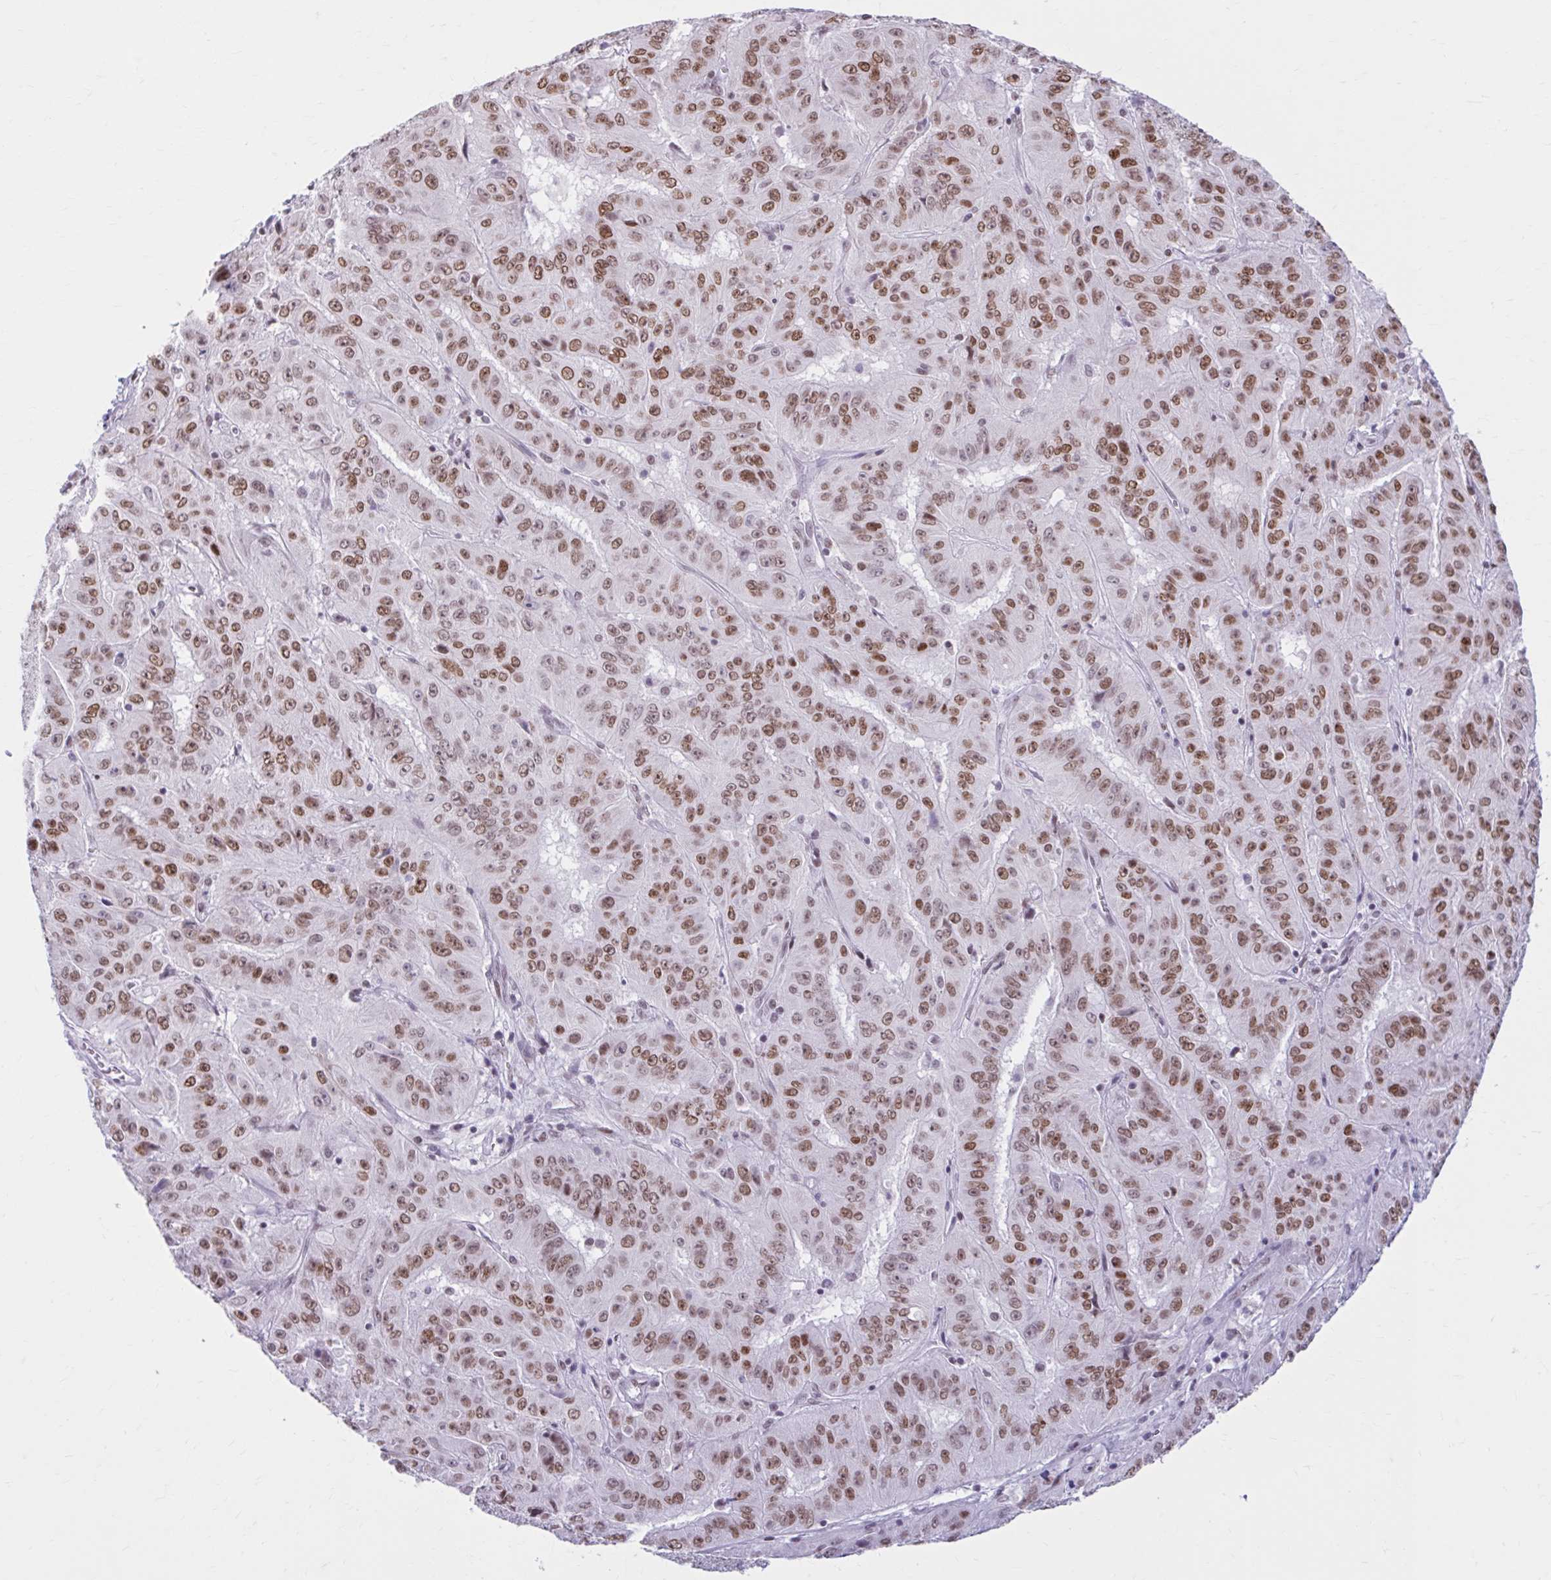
{"staining": {"intensity": "moderate", "quantity": ">75%", "location": "nuclear"}, "tissue": "pancreatic cancer", "cell_type": "Tumor cells", "image_type": "cancer", "snomed": [{"axis": "morphology", "description": "Adenocarcinoma, NOS"}, {"axis": "topography", "description": "Pancreas"}], "caption": "A photomicrograph of pancreatic cancer stained for a protein reveals moderate nuclear brown staining in tumor cells. Nuclei are stained in blue.", "gene": "PABIR1", "patient": {"sex": "male", "age": 63}}